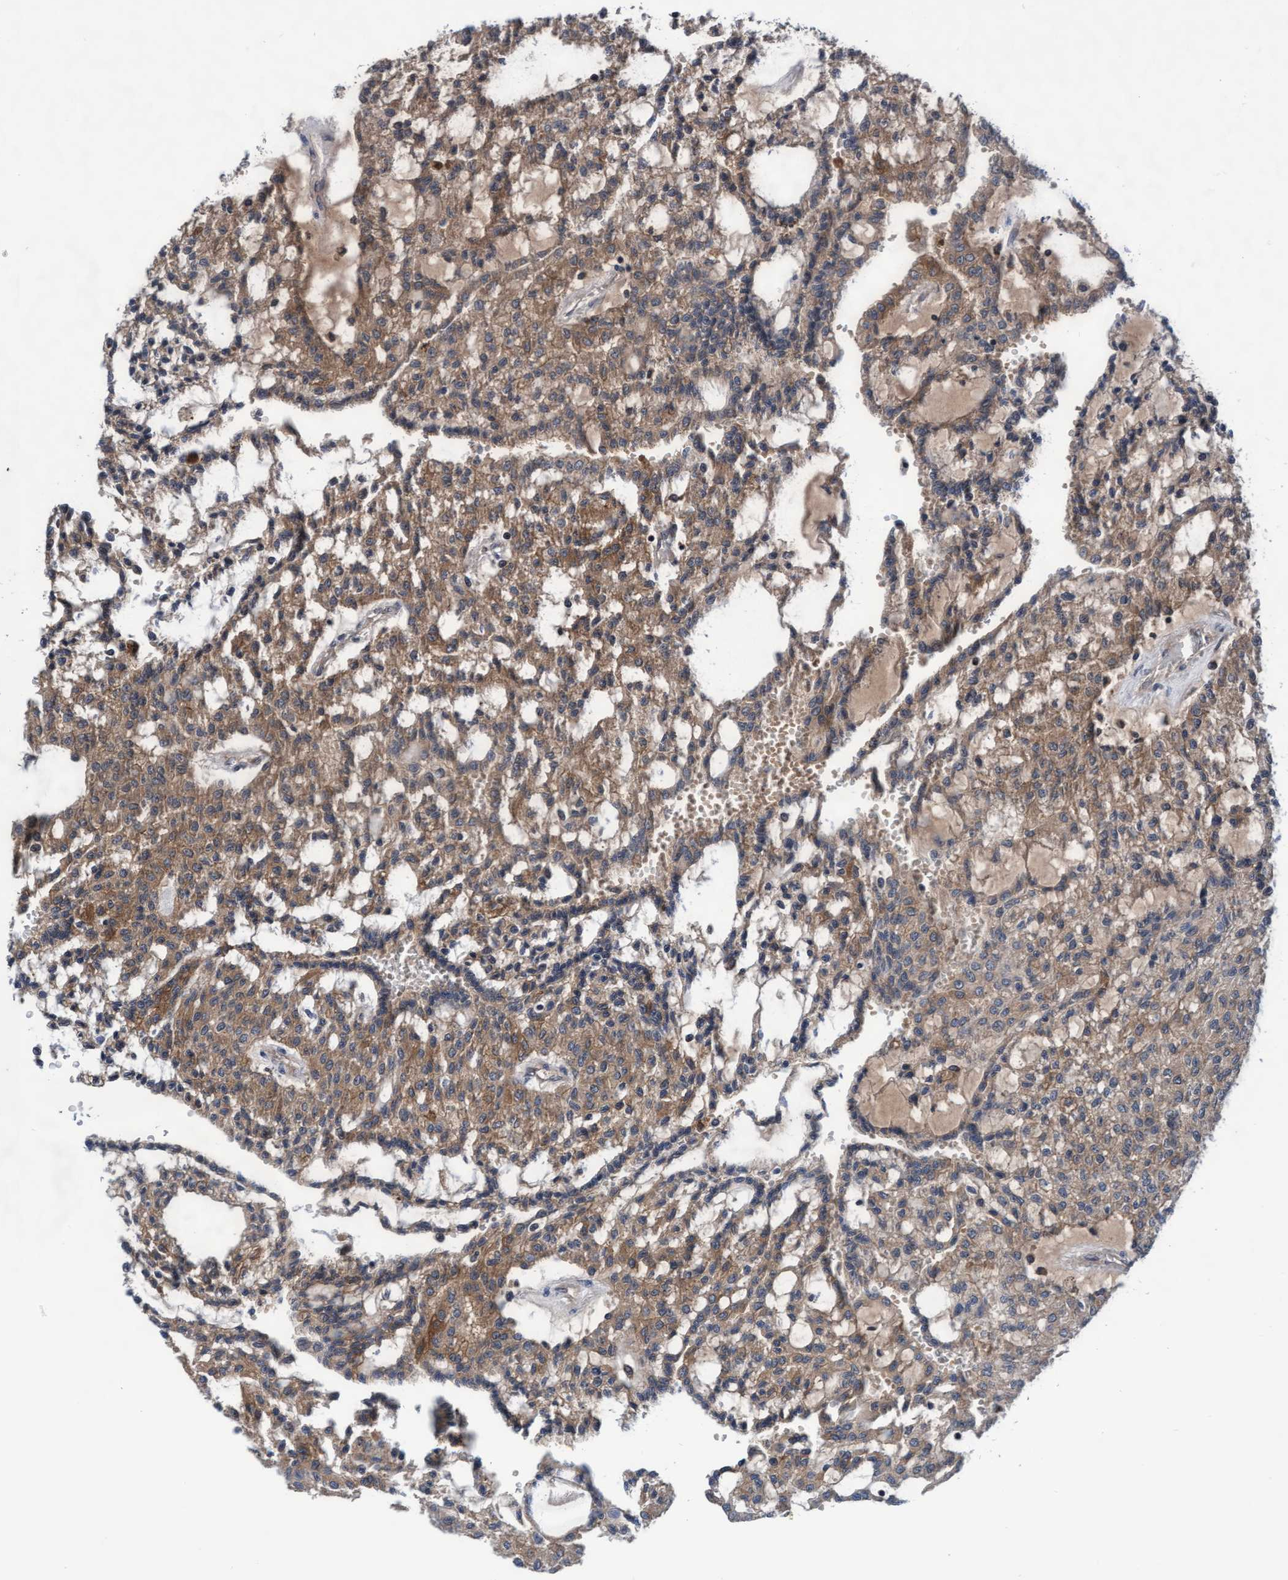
{"staining": {"intensity": "moderate", "quantity": ">75%", "location": "cytoplasmic/membranous"}, "tissue": "renal cancer", "cell_type": "Tumor cells", "image_type": "cancer", "snomed": [{"axis": "morphology", "description": "Adenocarcinoma, NOS"}, {"axis": "topography", "description": "Kidney"}], "caption": "Renal cancer was stained to show a protein in brown. There is medium levels of moderate cytoplasmic/membranous positivity in about >75% of tumor cells. (Brightfield microscopy of DAB IHC at high magnification).", "gene": "EFCAB13", "patient": {"sex": "male", "age": 63}}